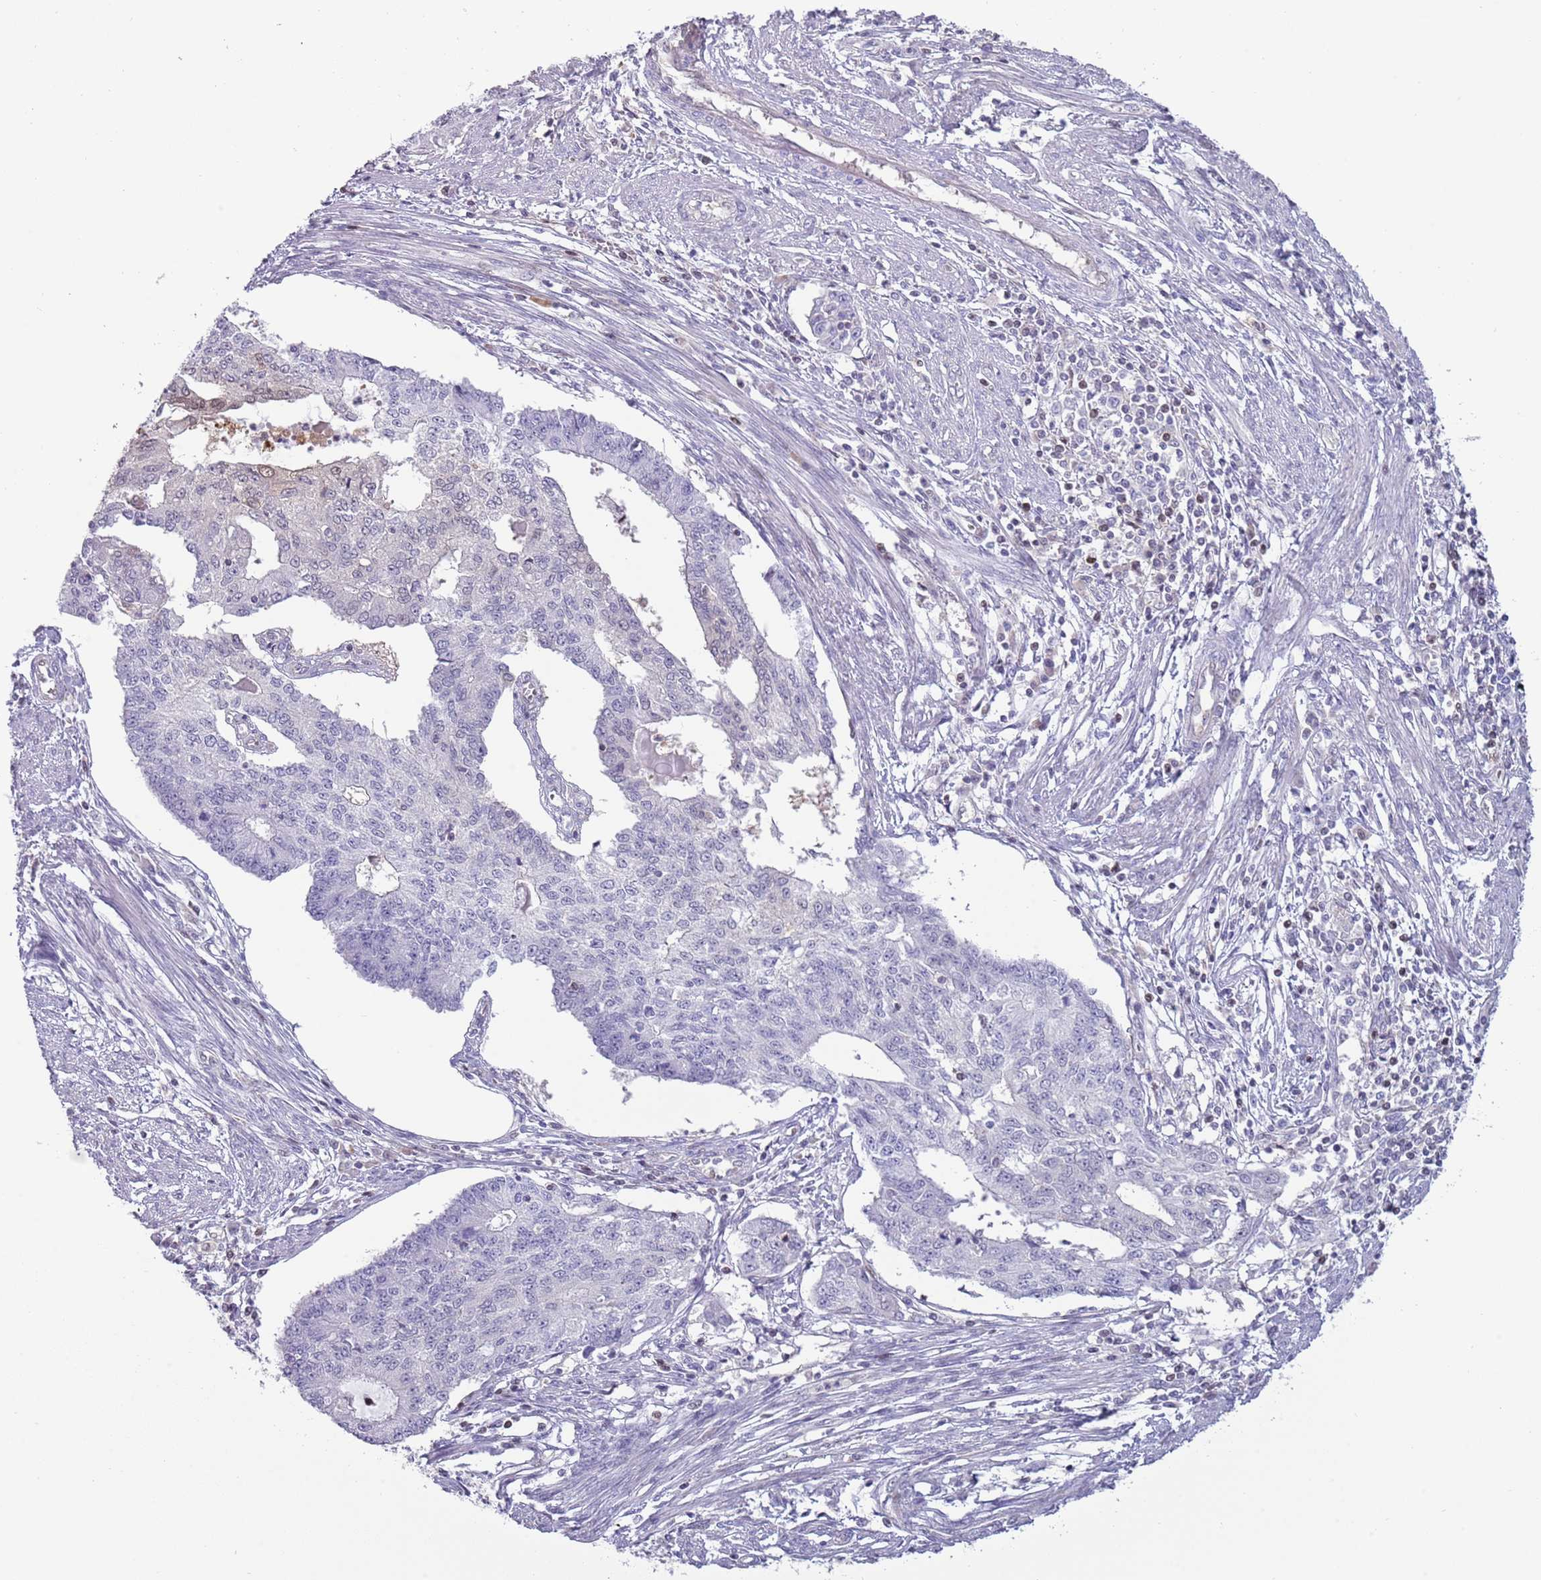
{"staining": {"intensity": "negative", "quantity": "none", "location": "none"}, "tissue": "endometrial cancer", "cell_type": "Tumor cells", "image_type": "cancer", "snomed": [{"axis": "morphology", "description": "Adenocarcinoma, NOS"}, {"axis": "topography", "description": "Endometrium"}], "caption": "There is no significant staining in tumor cells of adenocarcinoma (endometrial).", "gene": "NBPF6", "patient": {"sex": "female", "age": 56}}